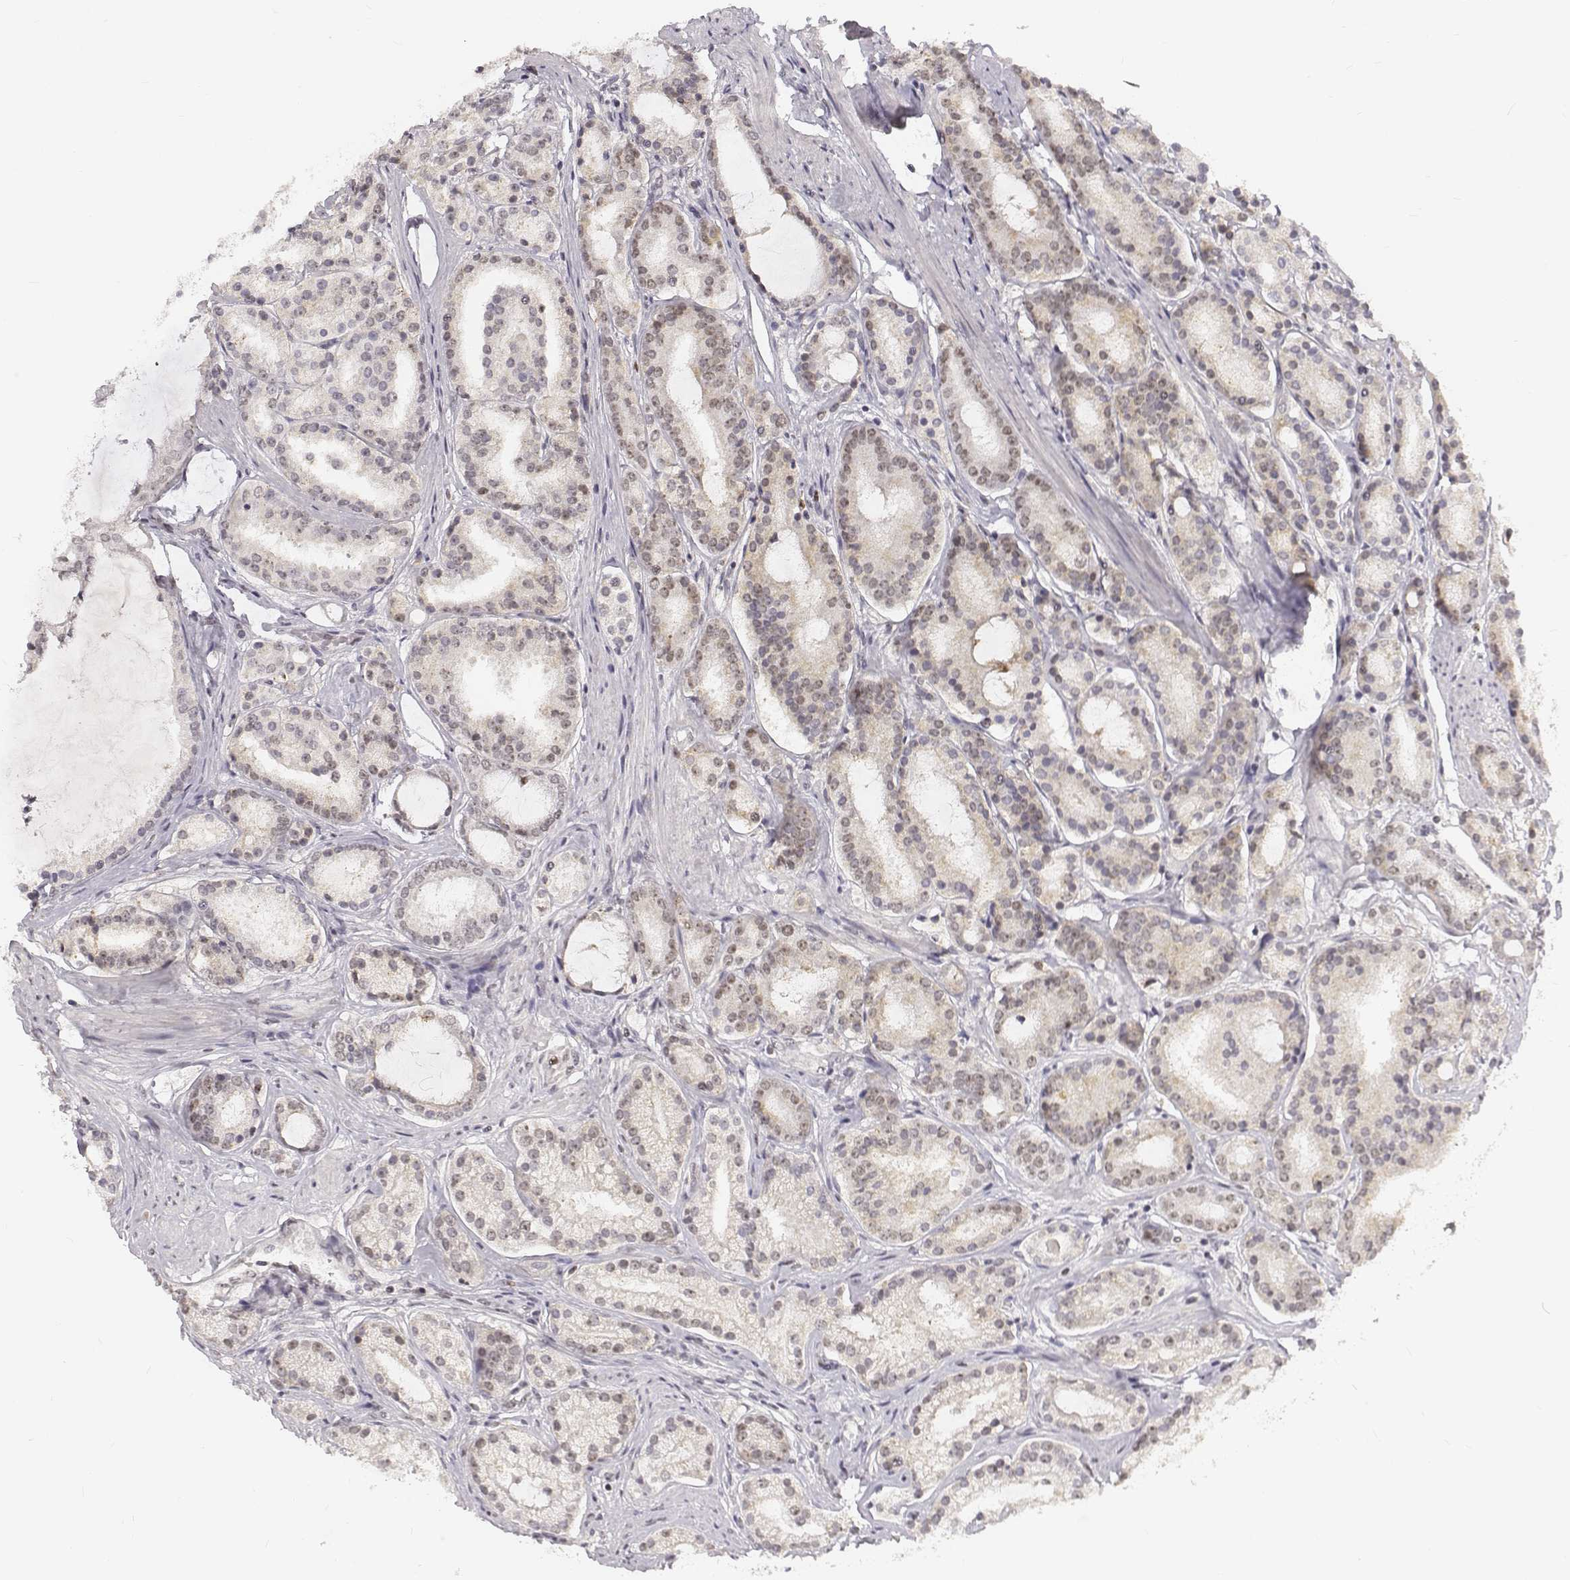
{"staining": {"intensity": "negative", "quantity": "none", "location": "none"}, "tissue": "prostate cancer", "cell_type": "Tumor cells", "image_type": "cancer", "snomed": [{"axis": "morphology", "description": "Adenocarcinoma, High grade"}, {"axis": "topography", "description": "Prostate"}], "caption": "High power microscopy image of an IHC micrograph of prostate high-grade adenocarcinoma, revealing no significant expression in tumor cells.", "gene": "PHF6", "patient": {"sex": "male", "age": 63}}